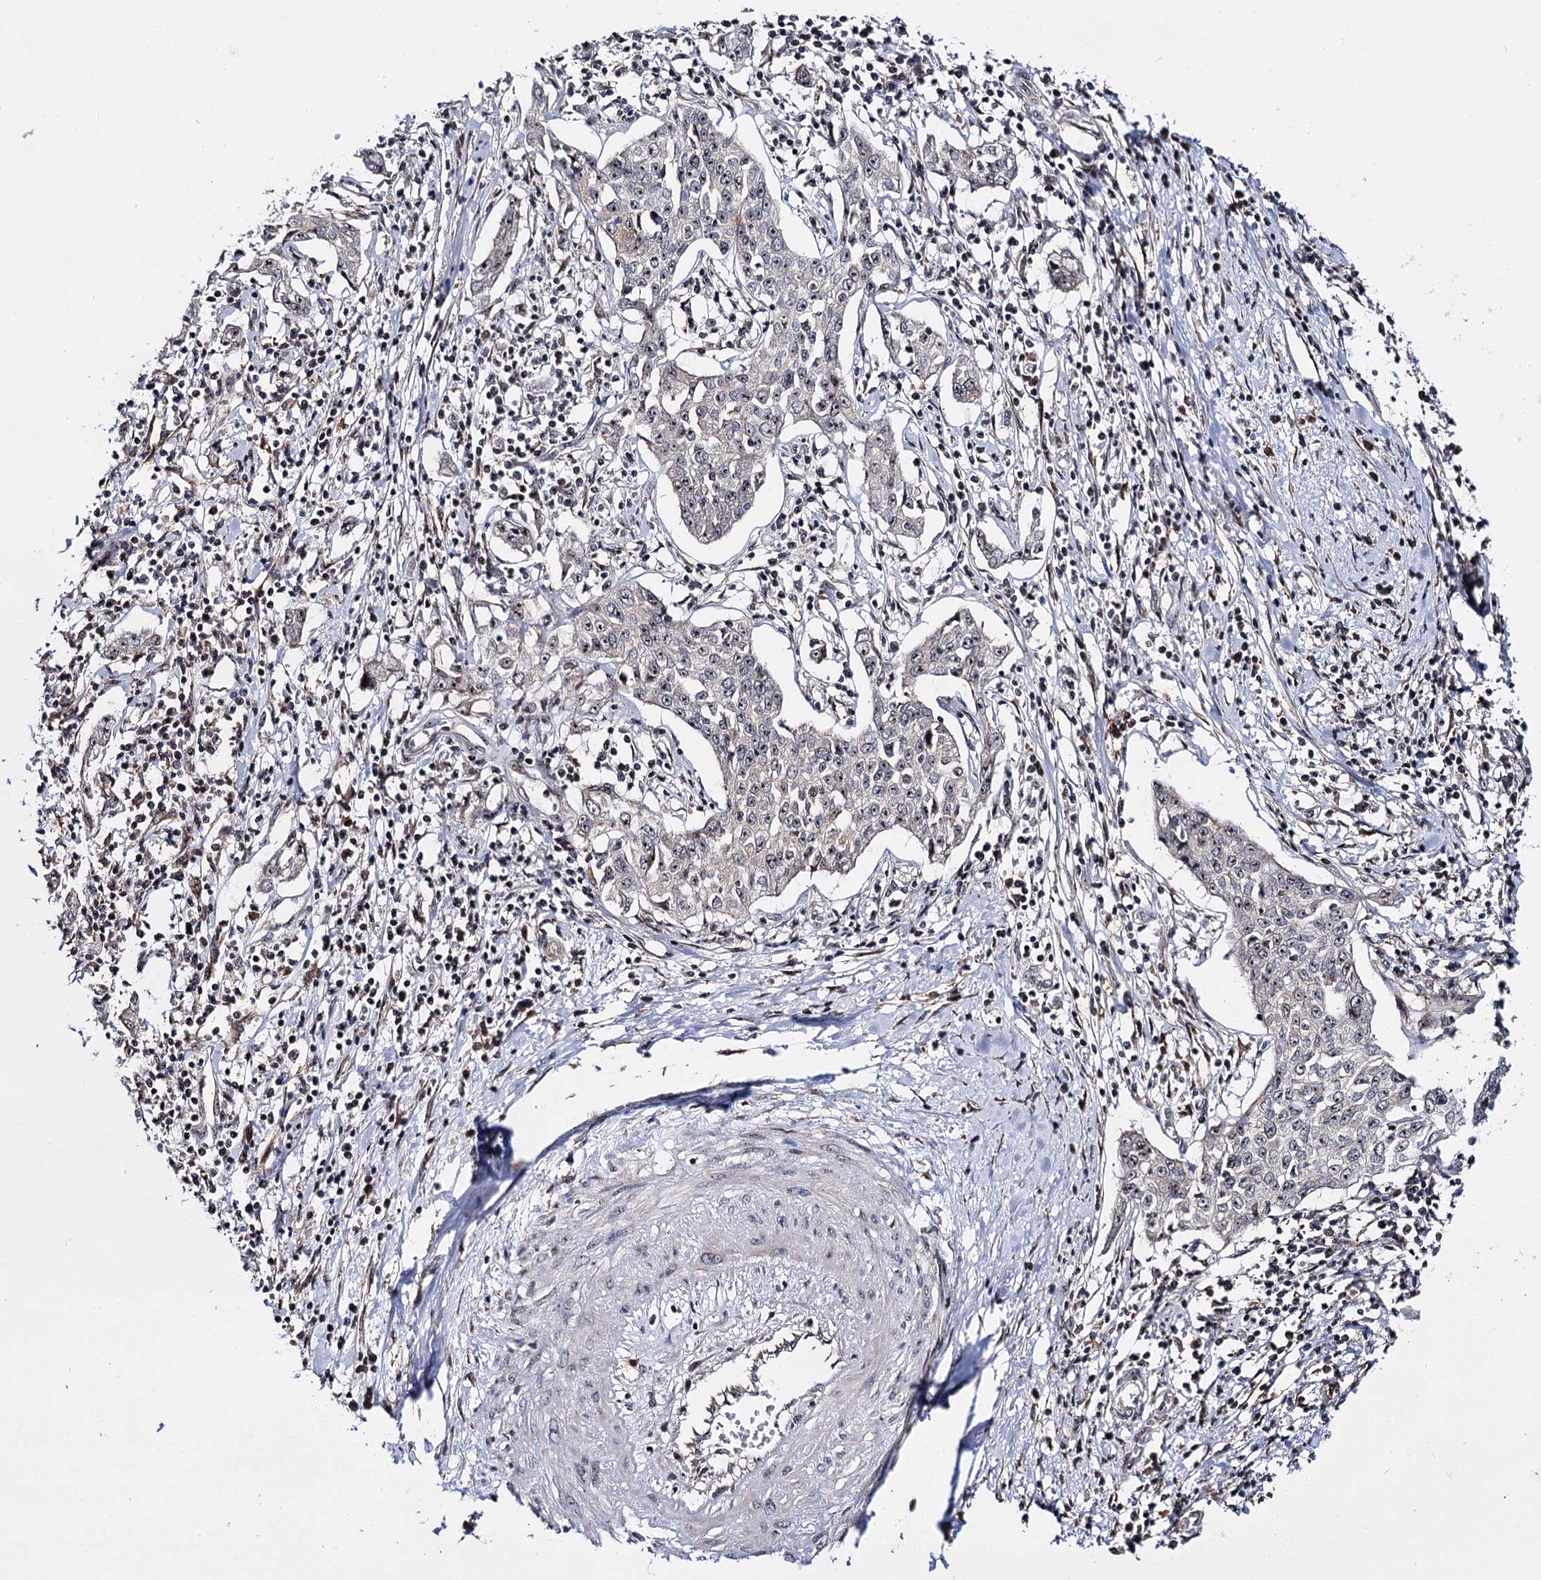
{"staining": {"intensity": "weak", "quantity": "25%-75%", "location": "nuclear"}, "tissue": "cervical cancer", "cell_type": "Tumor cells", "image_type": "cancer", "snomed": [{"axis": "morphology", "description": "Squamous cell carcinoma, NOS"}, {"axis": "topography", "description": "Cervix"}], "caption": "This is a micrograph of immunohistochemistry staining of cervical cancer, which shows weak expression in the nuclear of tumor cells.", "gene": "SUPT20H", "patient": {"sex": "female", "age": 35}}